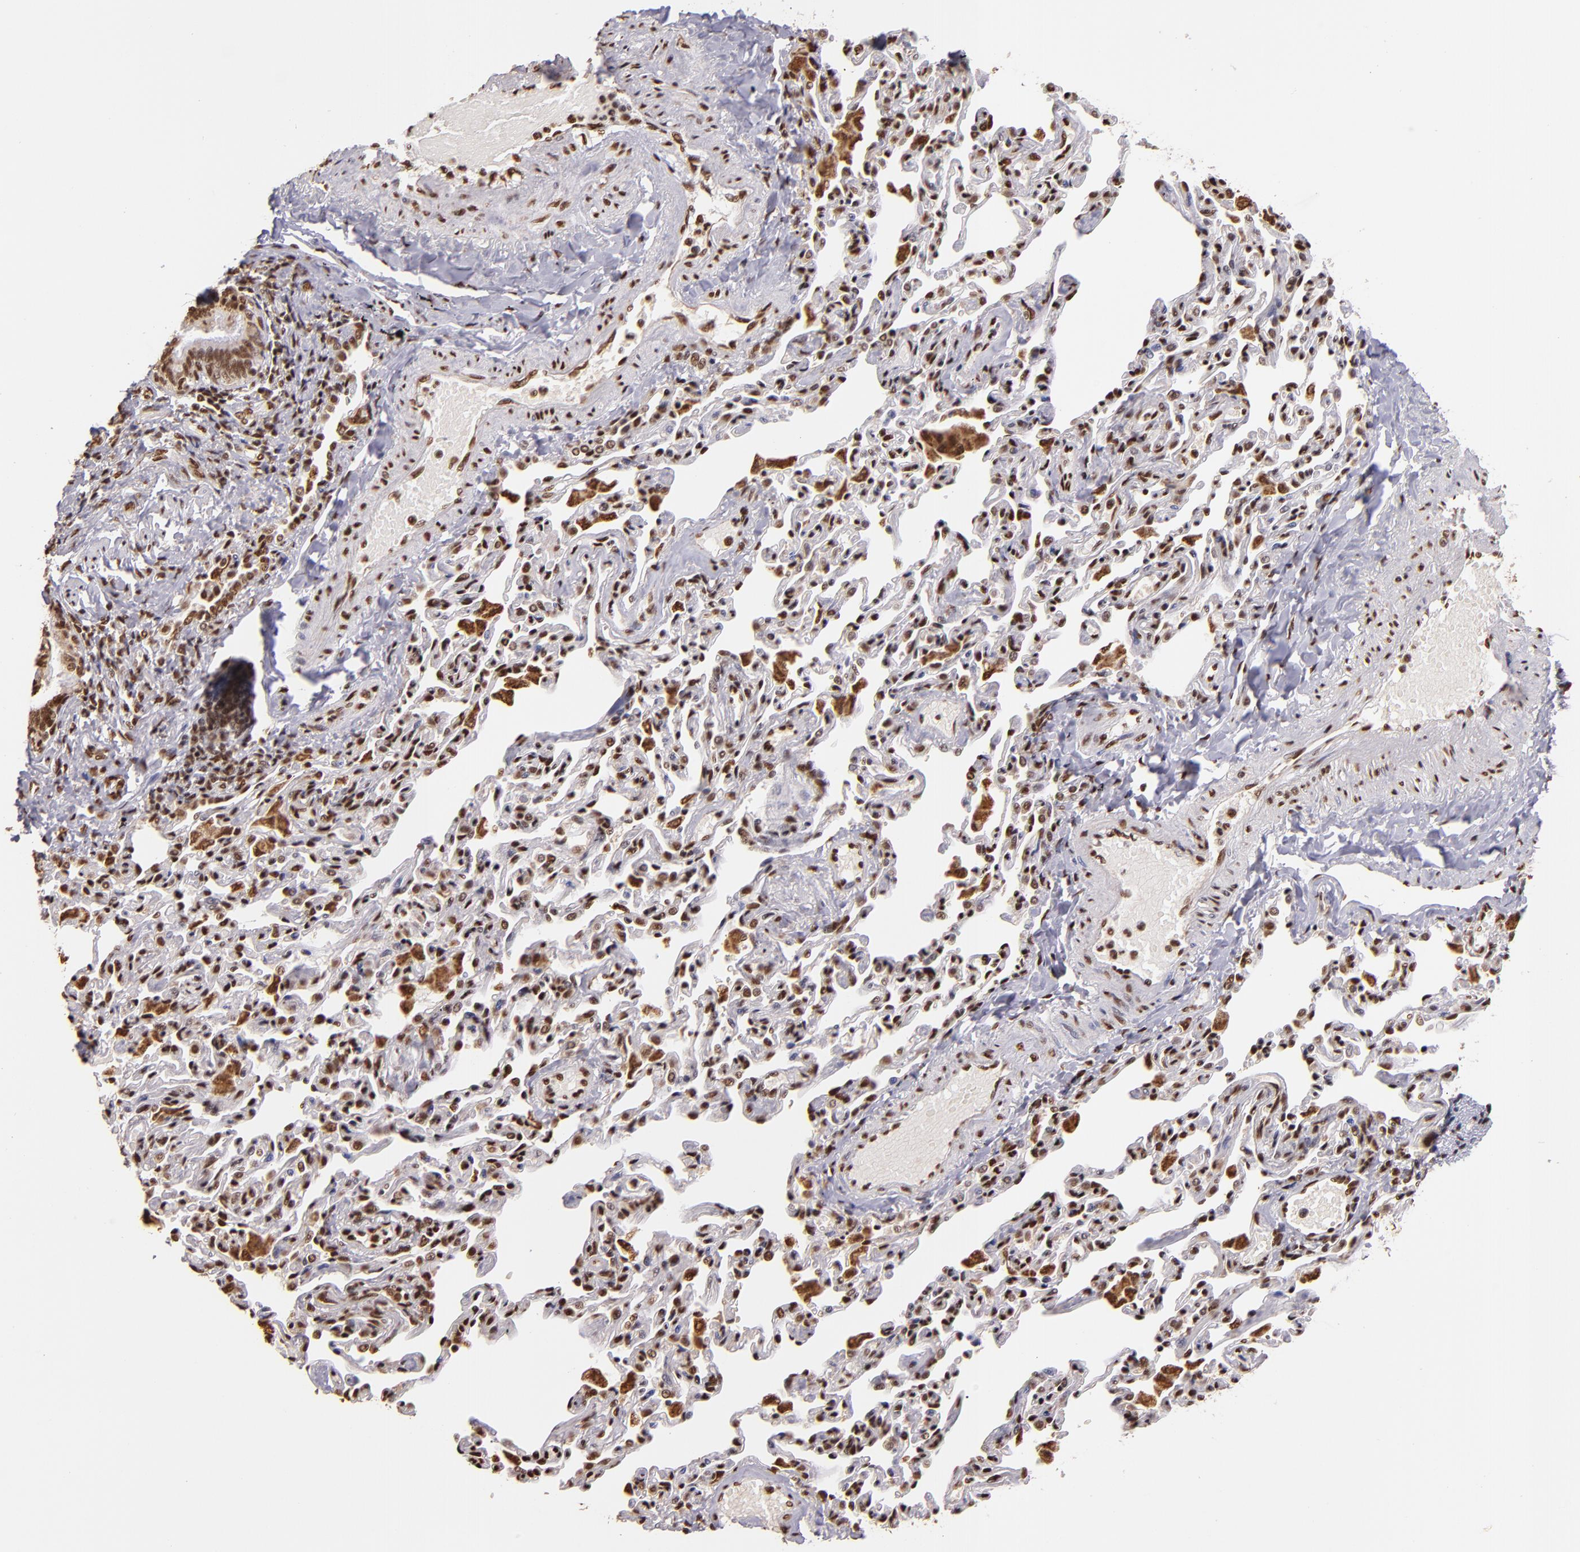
{"staining": {"intensity": "moderate", "quantity": ">75%", "location": "nuclear"}, "tissue": "bronchus", "cell_type": "Respiratory epithelial cells", "image_type": "normal", "snomed": [{"axis": "morphology", "description": "Normal tissue, NOS"}, {"axis": "topography", "description": "Lung"}], "caption": "A medium amount of moderate nuclear staining is identified in approximately >75% of respiratory epithelial cells in unremarkable bronchus.", "gene": "SP1", "patient": {"sex": "male", "age": 64}}